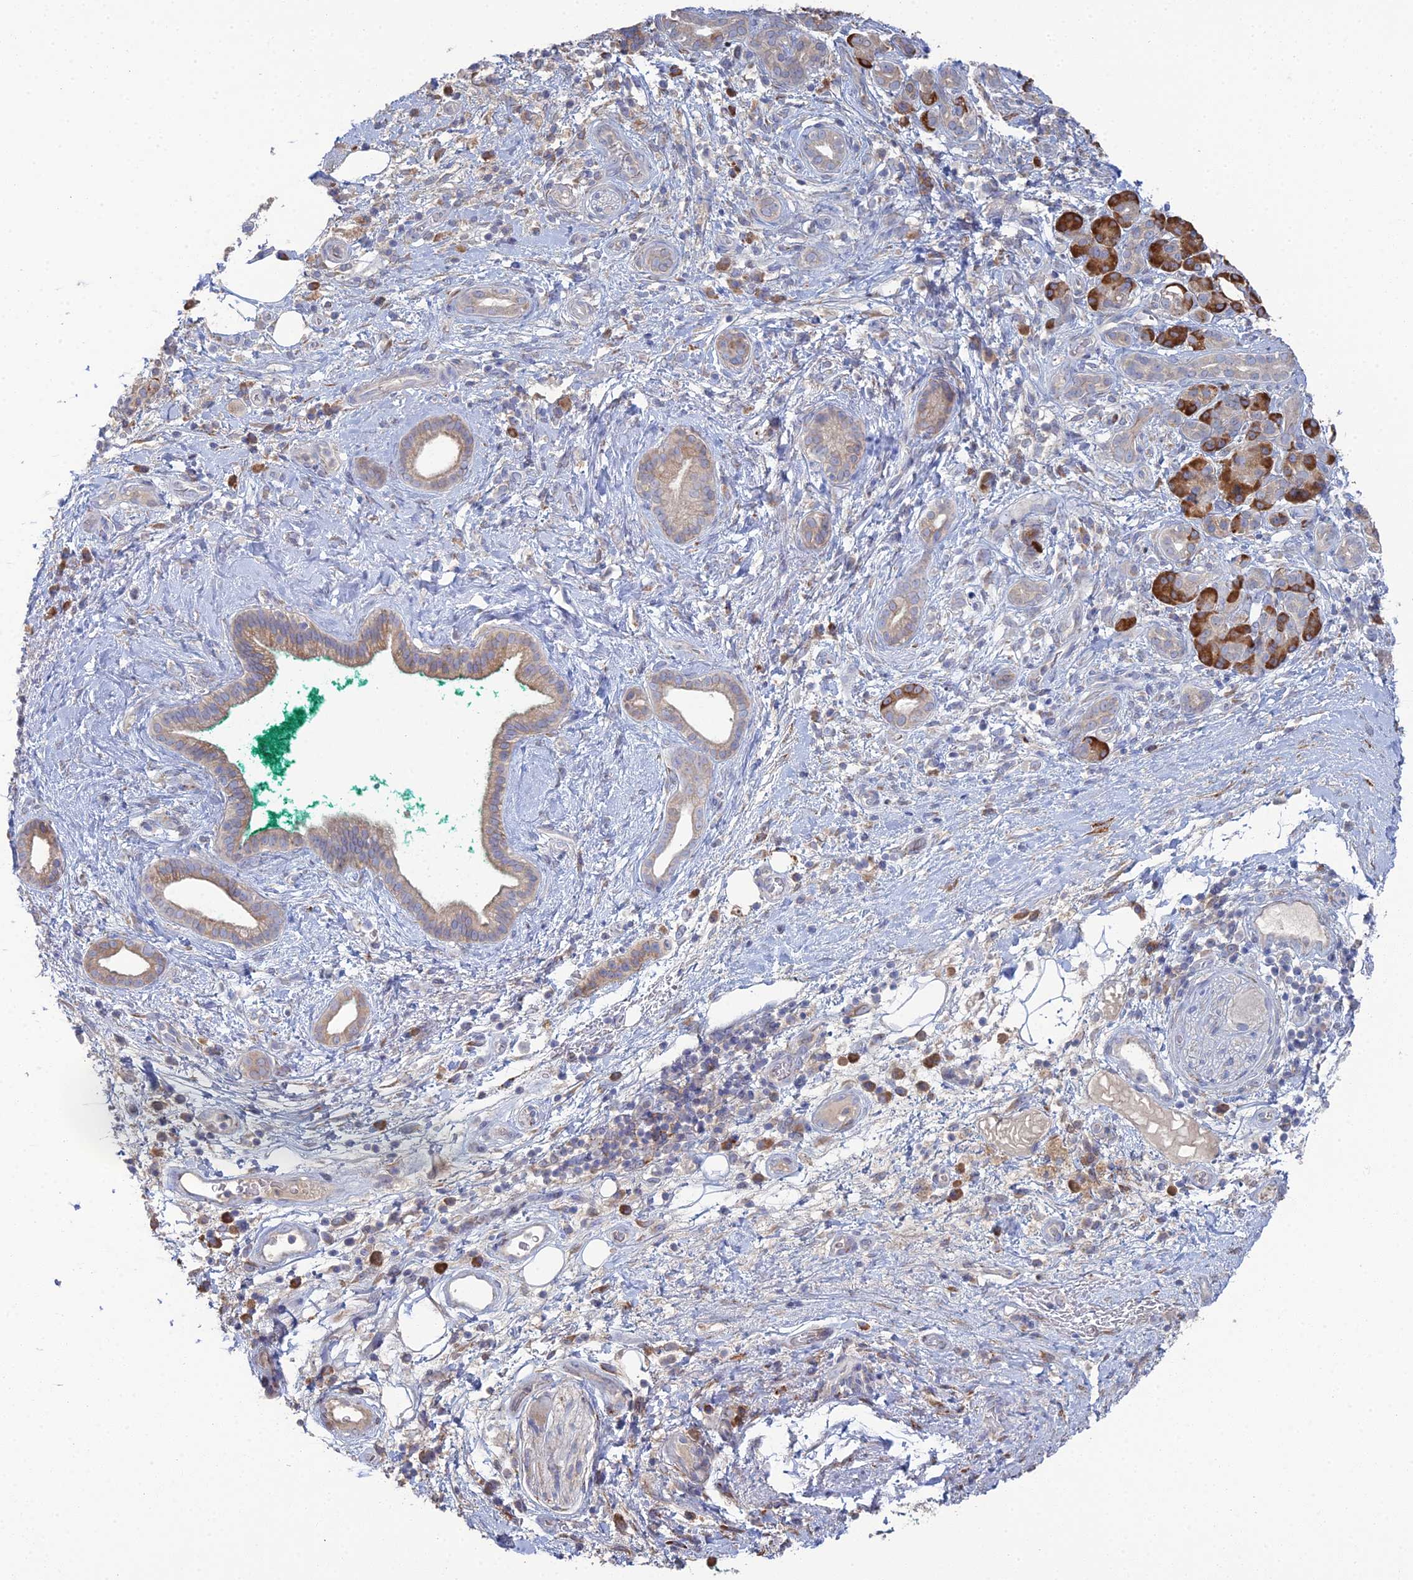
{"staining": {"intensity": "weak", "quantity": "25%-75%", "location": "cytoplasmic/membranous"}, "tissue": "pancreatic cancer", "cell_type": "Tumor cells", "image_type": "cancer", "snomed": [{"axis": "morphology", "description": "Adenocarcinoma, NOS"}, {"axis": "topography", "description": "Pancreas"}], "caption": "DAB (3,3'-diaminobenzidine) immunohistochemical staining of adenocarcinoma (pancreatic) reveals weak cytoplasmic/membranous protein expression in approximately 25%-75% of tumor cells. The staining is performed using DAB brown chromogen to label protein expression. The nuclei are counter-stained blue using hematoxylin.", "gene": "TRAPPC6A", "patient": {"sex": "male", "age": 78}}